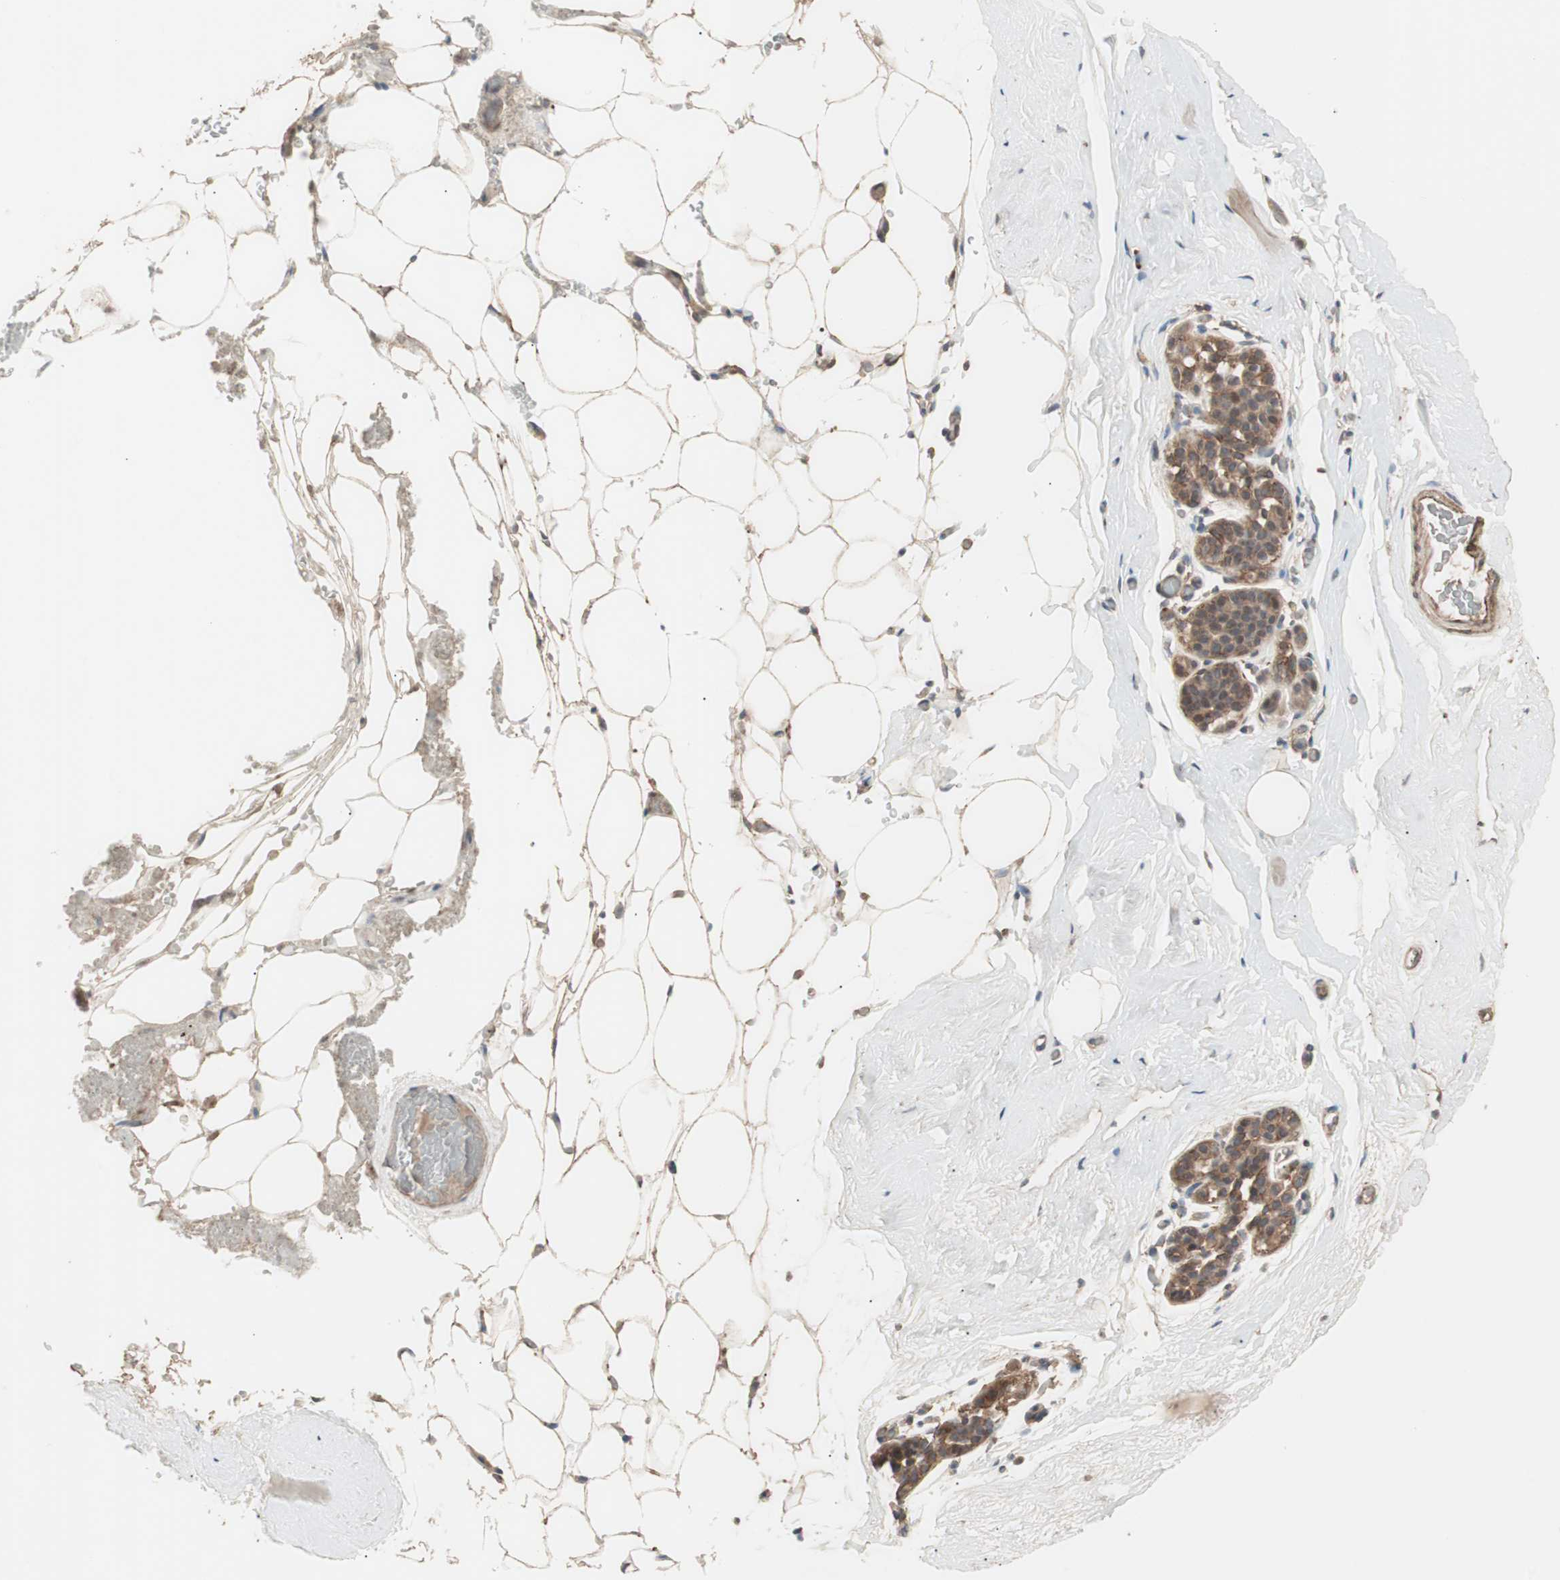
{"staining": {"intensity": "moderate", "quantity": ">75%", "location": "cytoplasmic/membranous"}, "tissue": "breast", "cell_type": "Adipocytes", "image_type": "normal", "snomed": [{"axis": "morphology", "description": "Normal tissue, NOS"}, {"axis": "topography", "description": "Breast"}], "caption": "Human breast stained with a brown dye exhibits moderate cytoplasmic/membranous positive positivity in approximately >75% of adipocytes.", "gene": "LZTS1", "patient": {"sex": "female", "age": 75}}